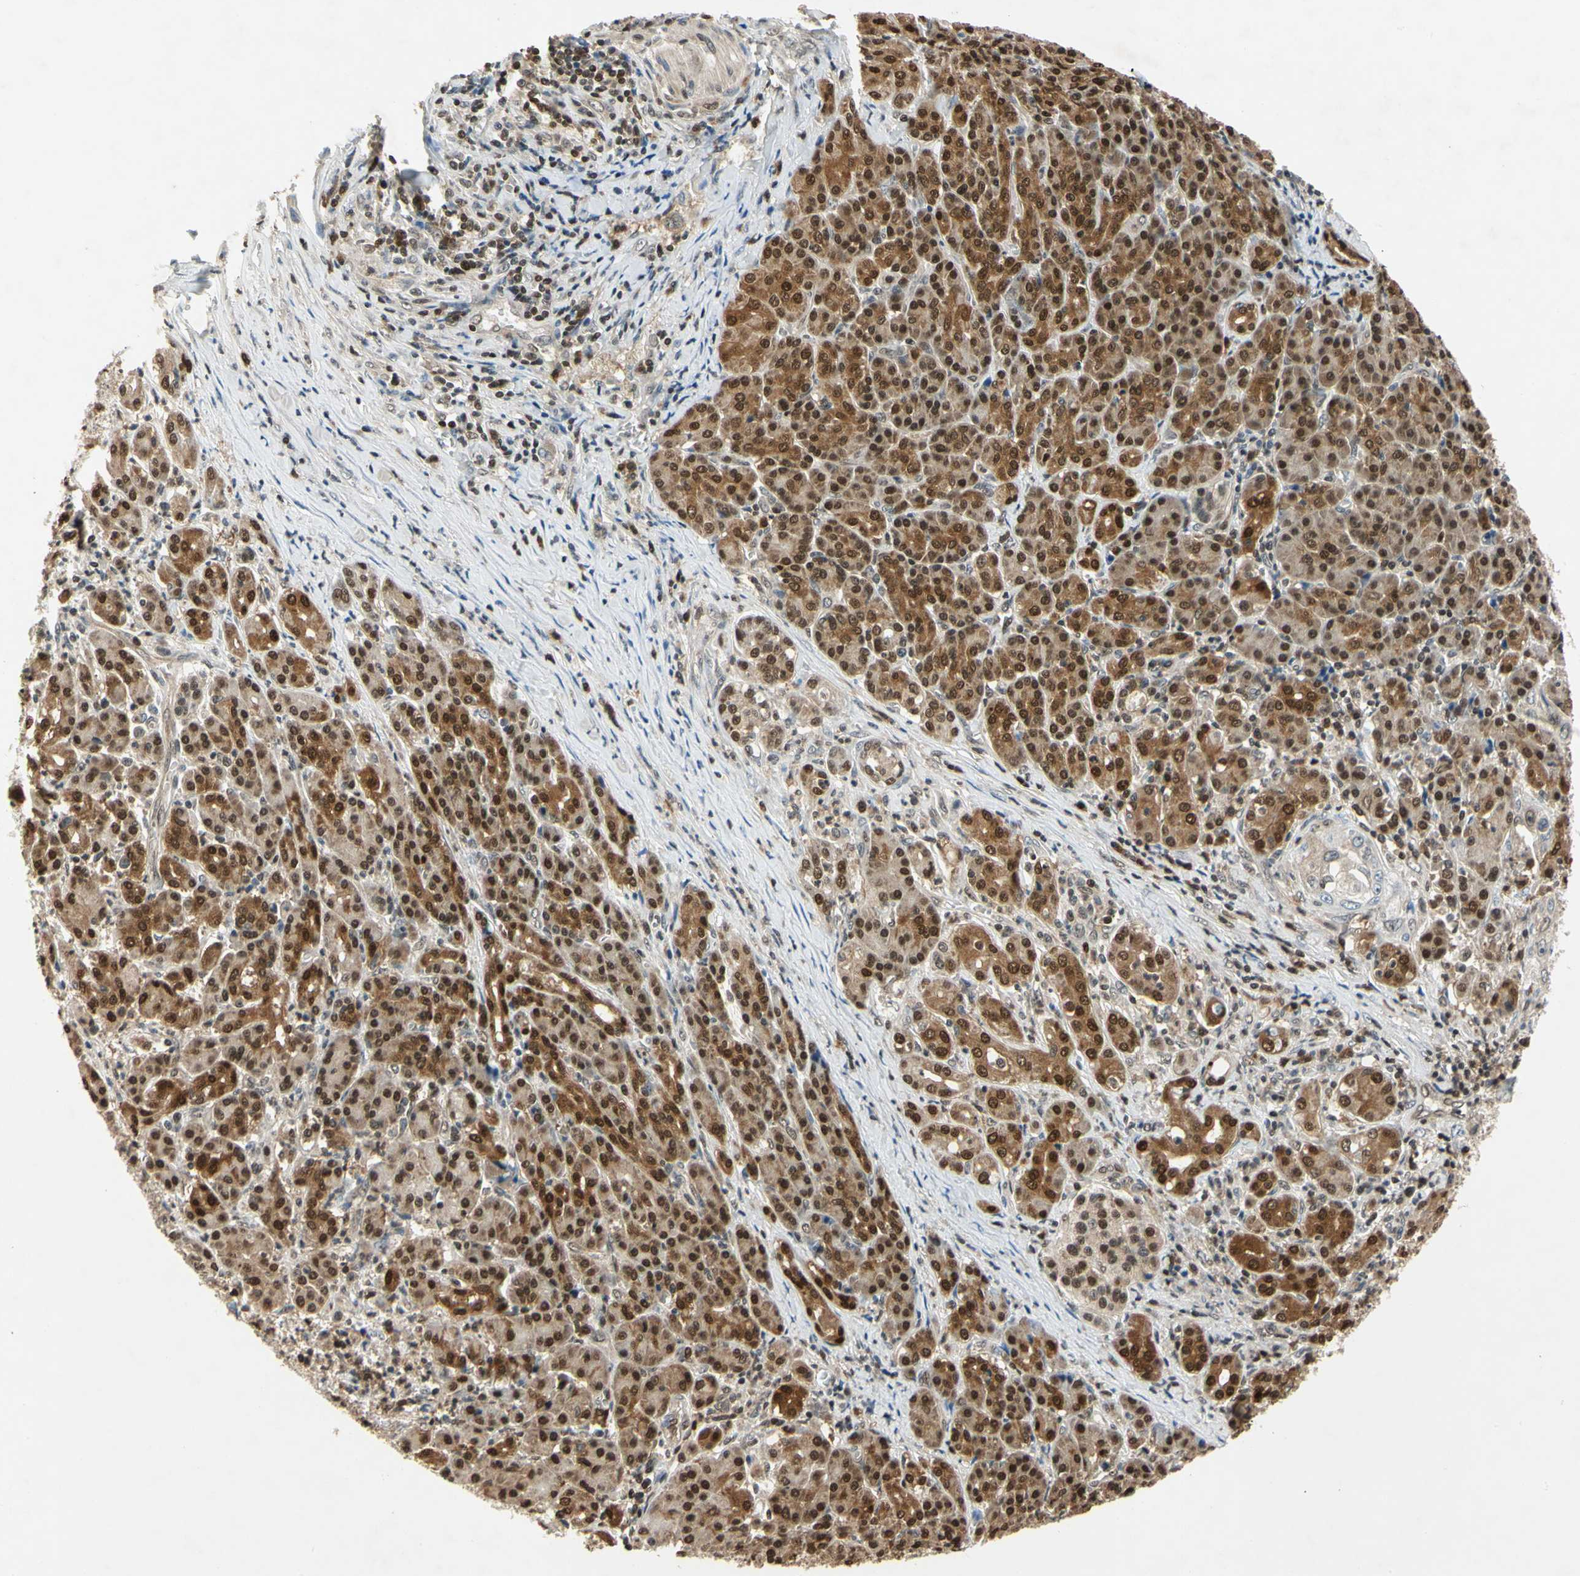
{"staining": {"intensity": "moderate", "quantity": ">75%", "location": "cytoplasmic/membranous,nuclear"}, "tissue": "pancreatic cancer", "cell_type": "Tumor cells", "image_type": "cancer", "snomed": [{"axis": "morphology", "description": "Adenocarcinoma, NOS"}, {"axis": "topography", "description": "Pancreas"}], "caption": "Protein expression by immunohistochemistry (IHC) demonstrates moderate cytoplasmic/membranous and nuclear staining in about >75% of tumor cells in pancreatic cancer (adenocarcinoma).", "gene": "GSR", "patient": {"sex": "male", "age": 70}}